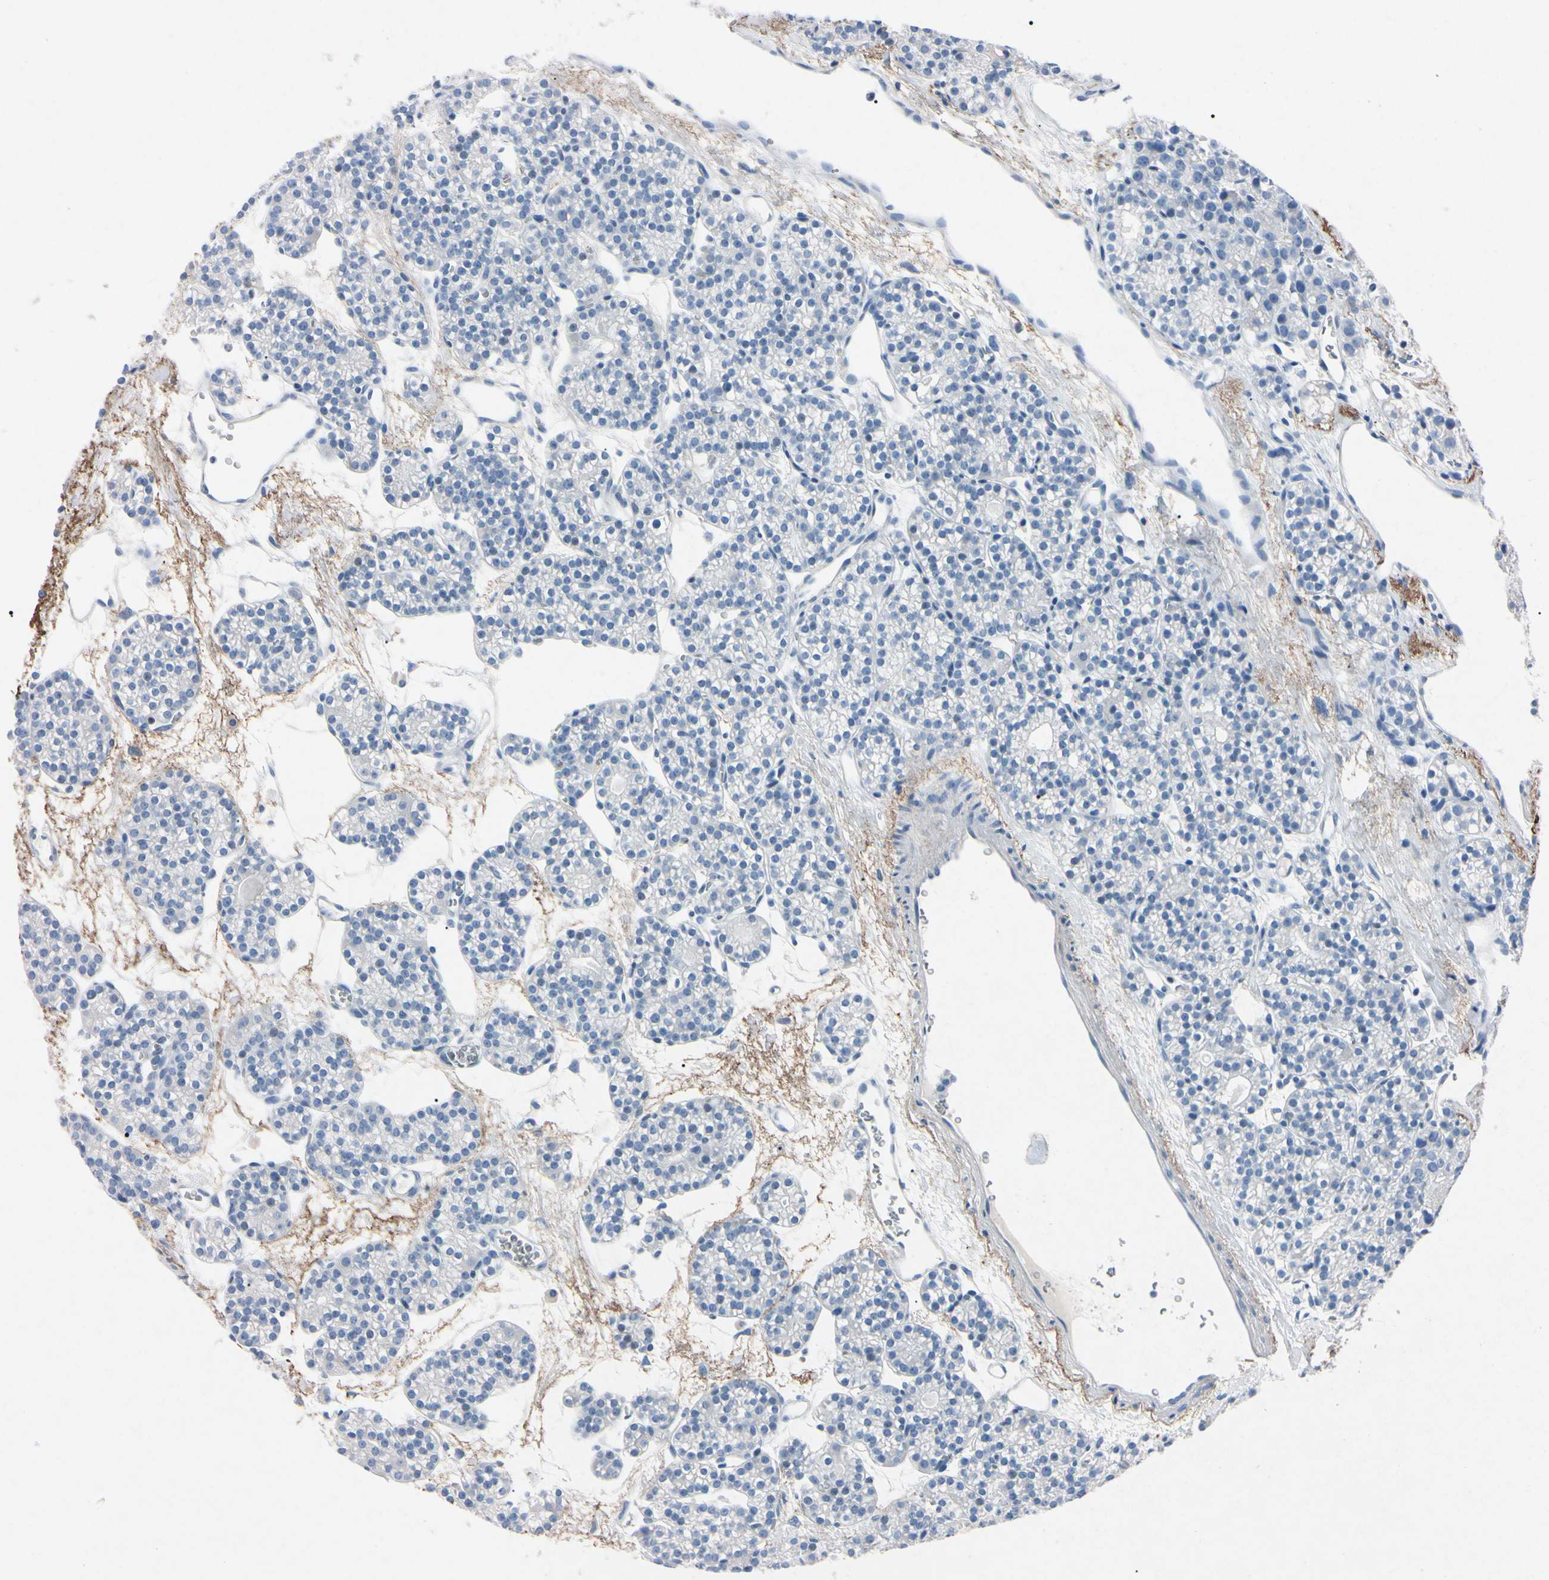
{"staining": {"intensity": "negative", "quantity": "none", "location": "none"}, "tissue": "parathyroid gland", "cell_type": "Glandular cells", "image_type": "normal", "snomed": [{"axis": "morphology", "description": "Normal tissue, NOS"}, {"axis": "topography", "description": "Parathyroid gland"}], "caption": "Parathyroid gland stained for a protein using immunohistochemistry displays no expression glandular cells.", "gene": "ELN", "patient": {"sex": "female", "age": 64}}